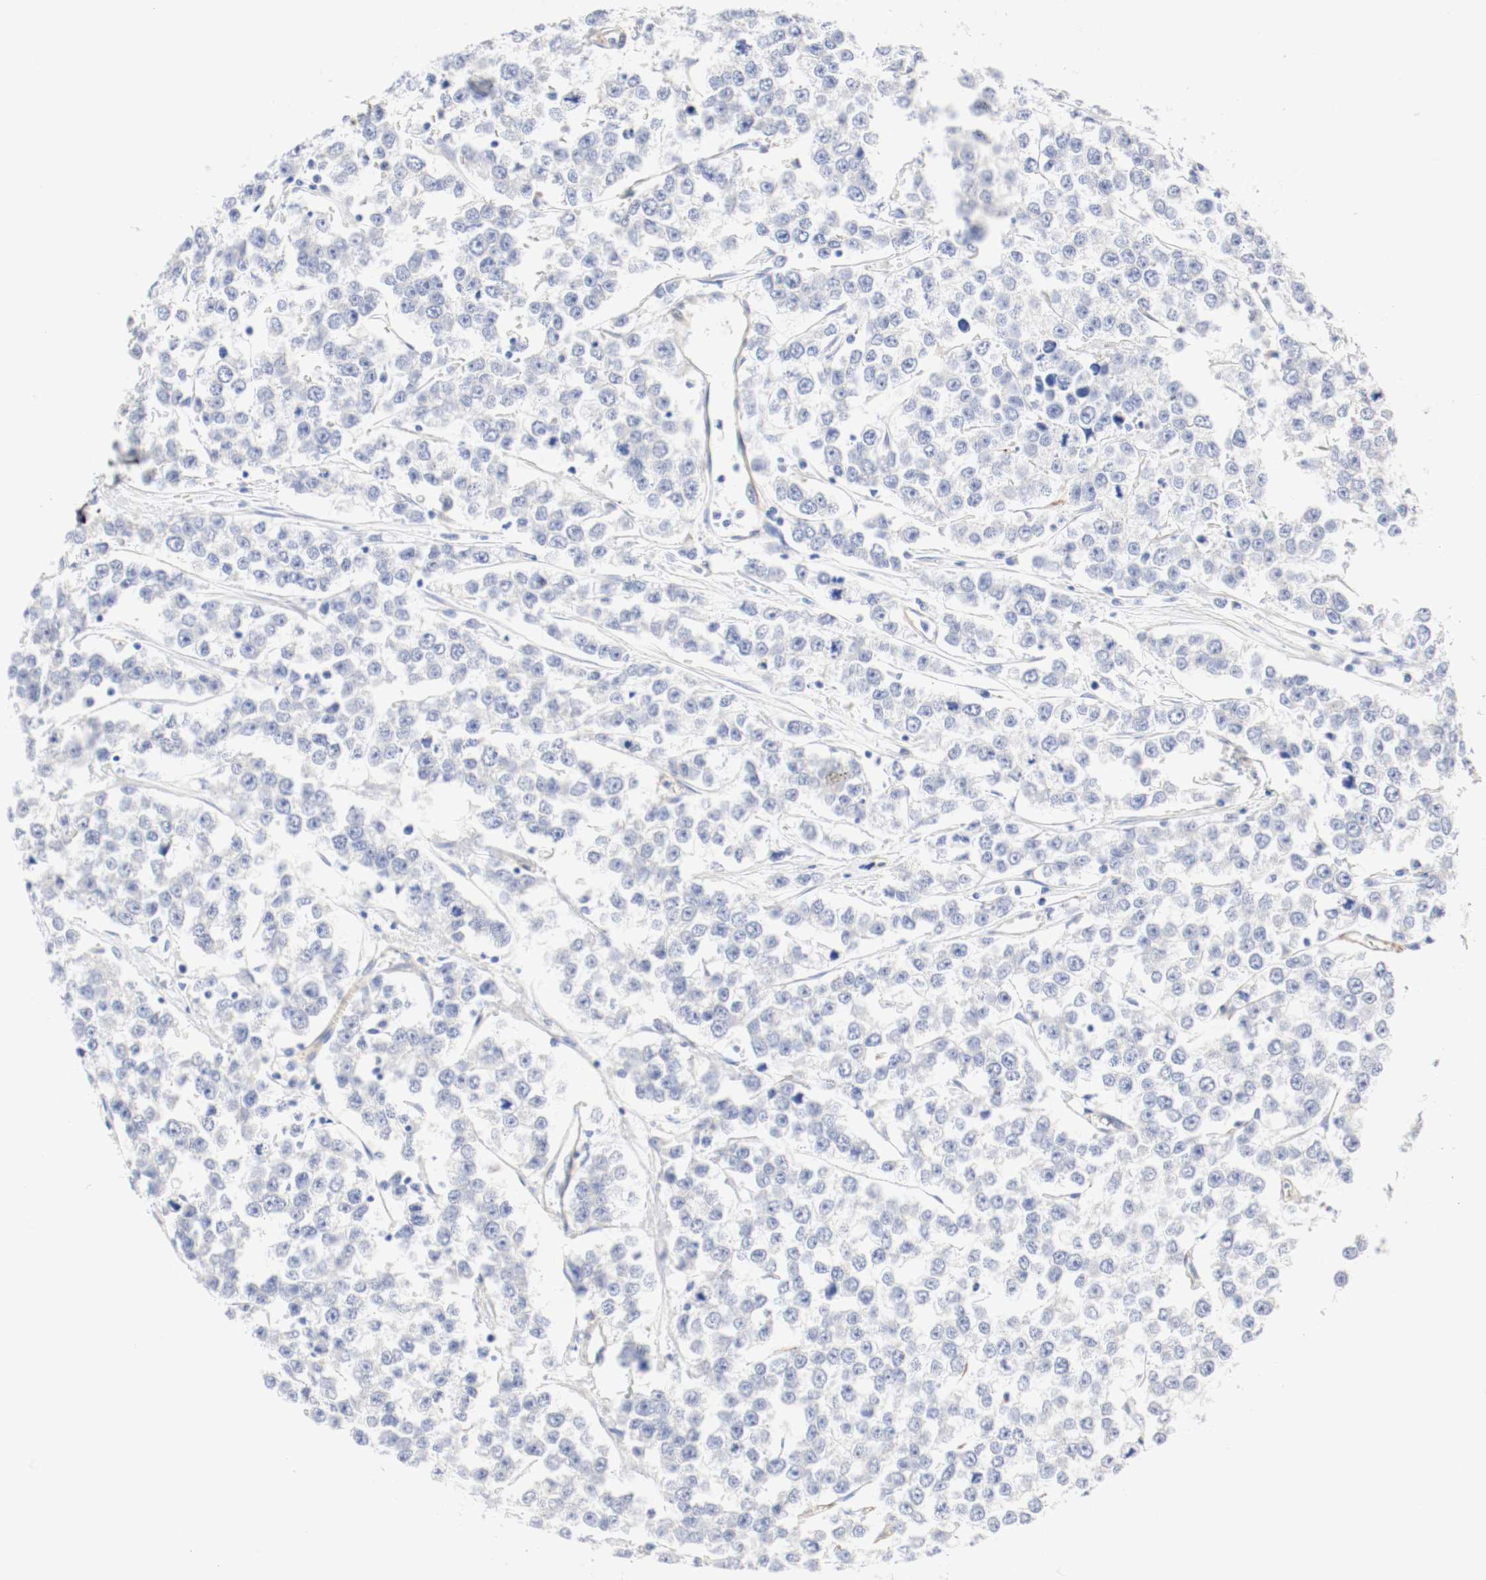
{"staining": {"intensity": "weak", "quantity": "<25%", "location": "cytoplasmic/membranous"}, "tissue": "testis cancer", "cell_type": "Tumor cells", "image_type": "cancer", "snomed": [{"axis": "morphology", "description": "Seminoma, NOS"}, {"axis": "morphology", "description": "Carcinoma, Embryonal, NOS"}, {"axis": "topography", "description": "Testis"}], "caption": "This micrograph is of testis cancer stained with immunohistochemistry to label a protein in brown with the nuclei are counter-stained blue. There is no expression in tumor cells.", "gene": "GIT1", "patient": {"sex": "male", "age": 52}}